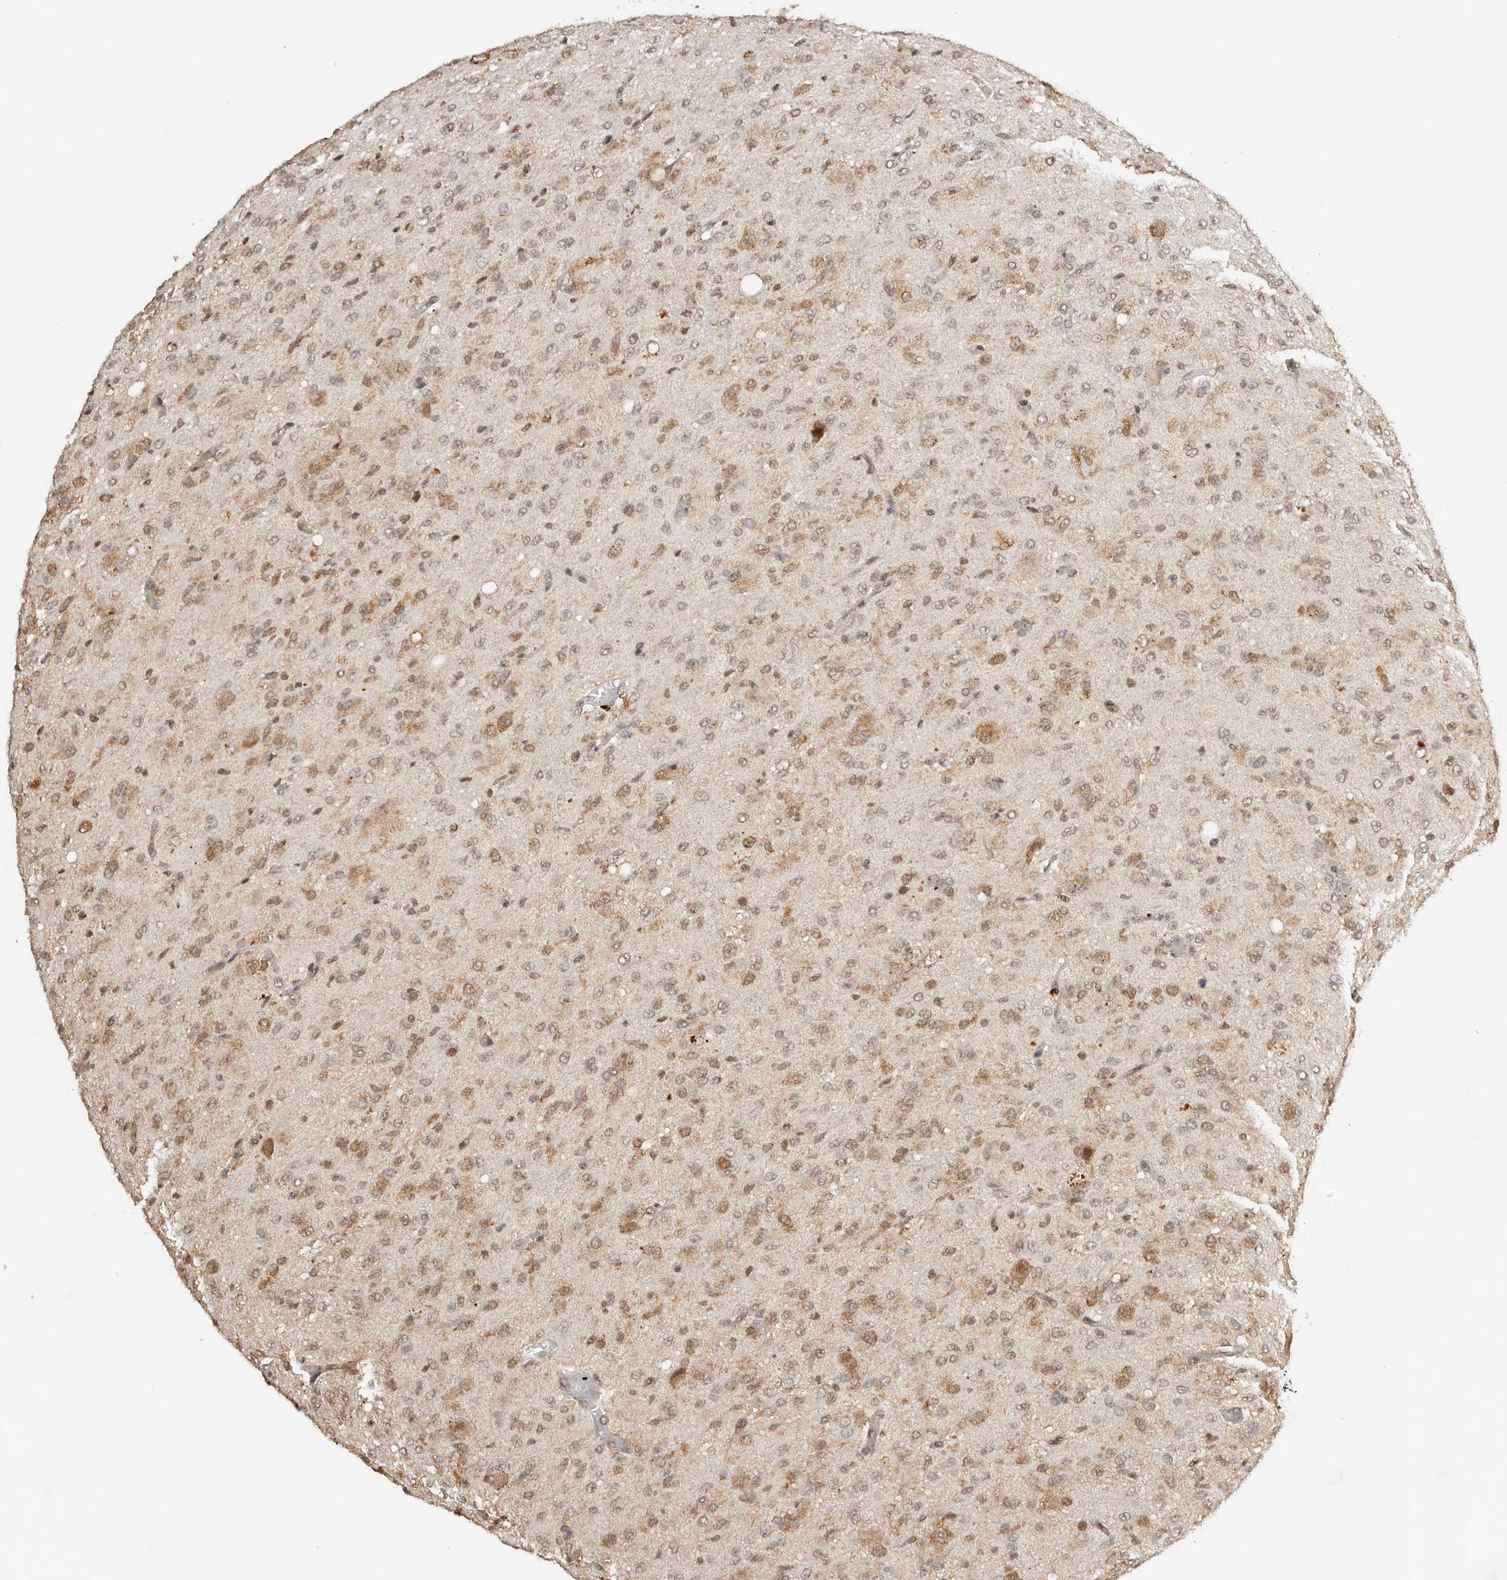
{"staining": {"intensity": "weak", "quantity": "25%-75%", "location": "cytoplasmic/membranous,nuclear"}, "tissue": "glioma", "cell_type": "Tumor cells", "image_type": "cancer", "snomed": [{"axis": "morphology", "description": "Glioma, malignant, High grade"}, {"axis": "topography", "description": "Brain"}], "caption": "Immunohistochemistry (IHC) histopathology image of neoplastic tissue: malignant high-grade glioma stained using immunohistochemistry (IHC) displays low levels of weak protein expression localized specifically in the cytoplasmic/membranous and nuclear of tumor cells, appearing as a cytoplasmic/membranous and nuclear brown color.", "gene": "SEC14L1", "patient": {"sex": "female", "age": 59}}